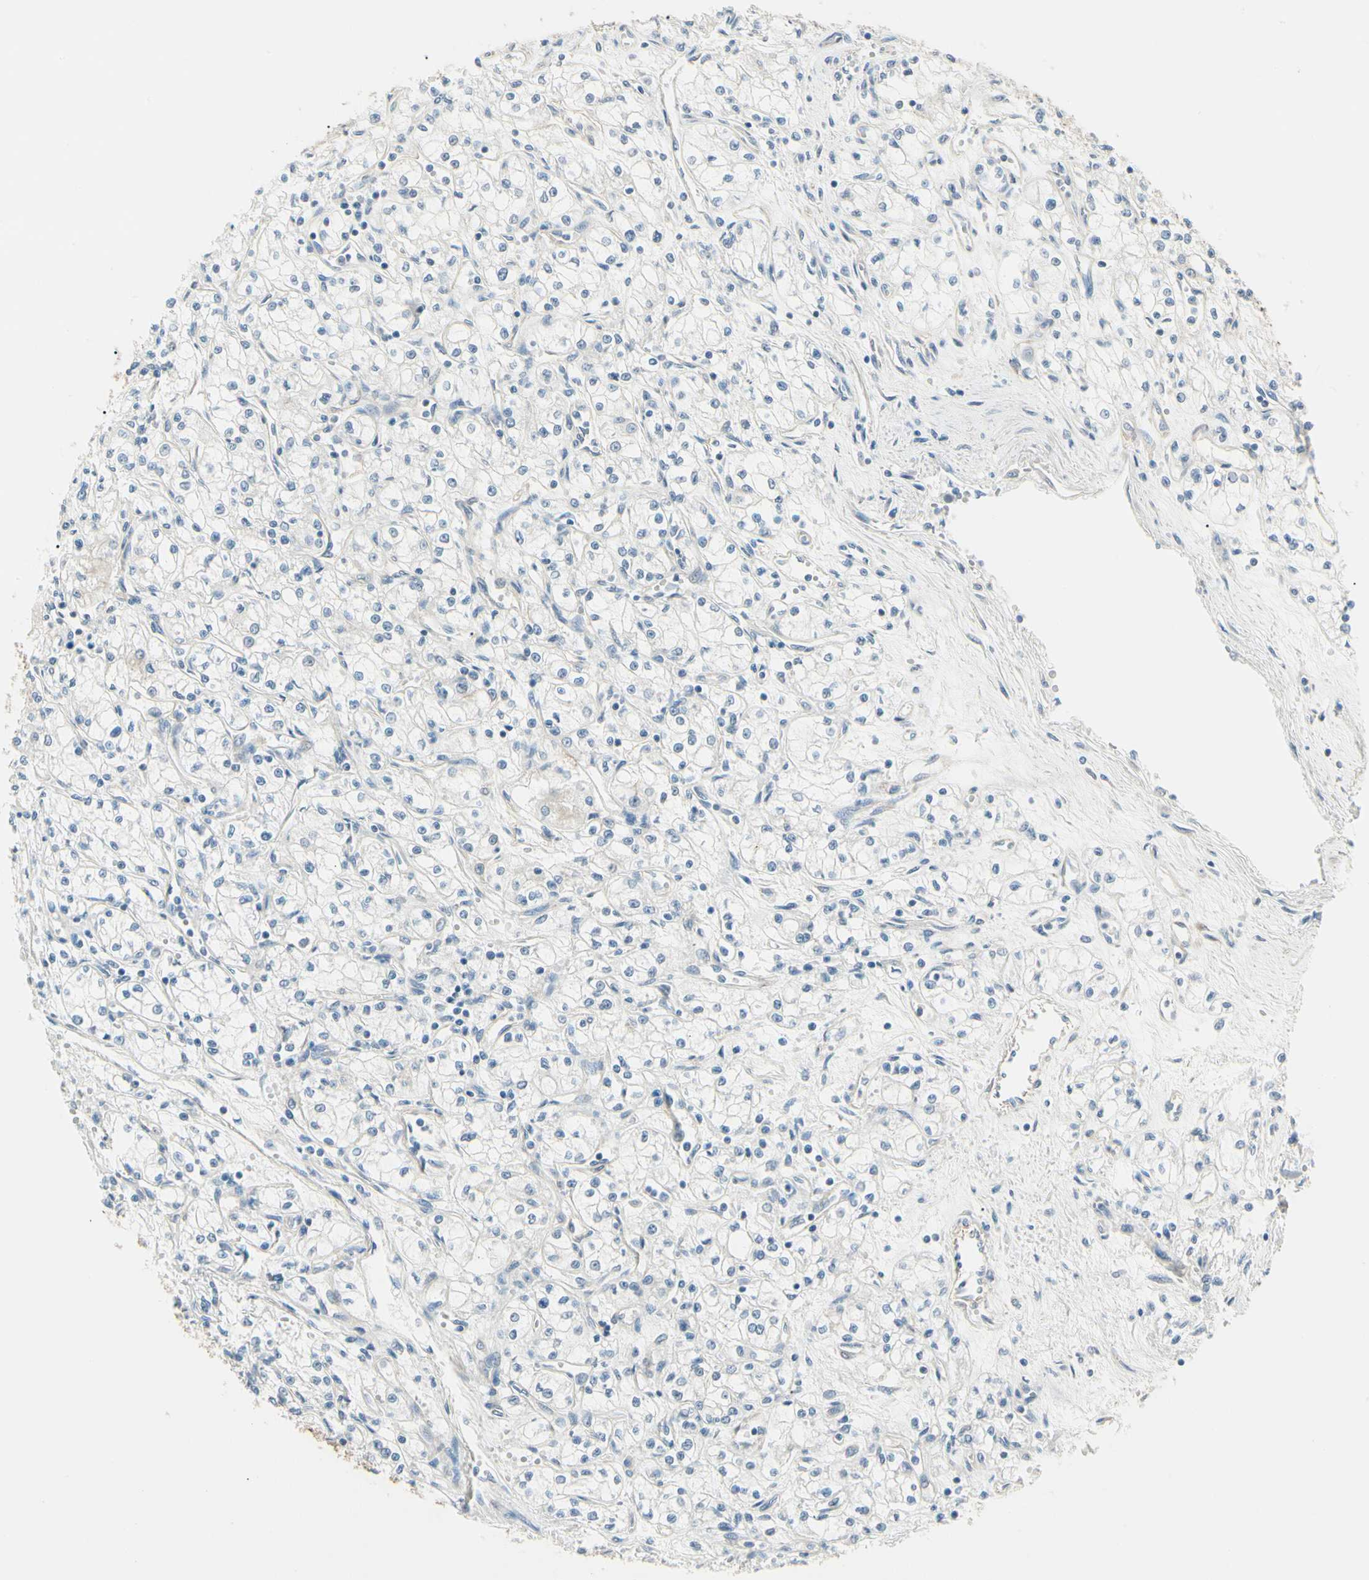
{"staining": {"intensity": "negative", "quantity": "none", "location": "none"}, "tissue": "renal cancer", "cell_type": "Tumor cells", "image_type": "cancer", "snomed": [{"axis": "morphology", "description": "Normal tissue, NOS"}, {"axis": "morphology", "description": "Adenocarcinoma, NOS"}, {"axis": "topography", "description": "Kidney"}], "caption": "There is no significant expression in tumor cells of renal cancer.", "gene": "DUSP12", "patient": {"sex": "male", "age": 59}}